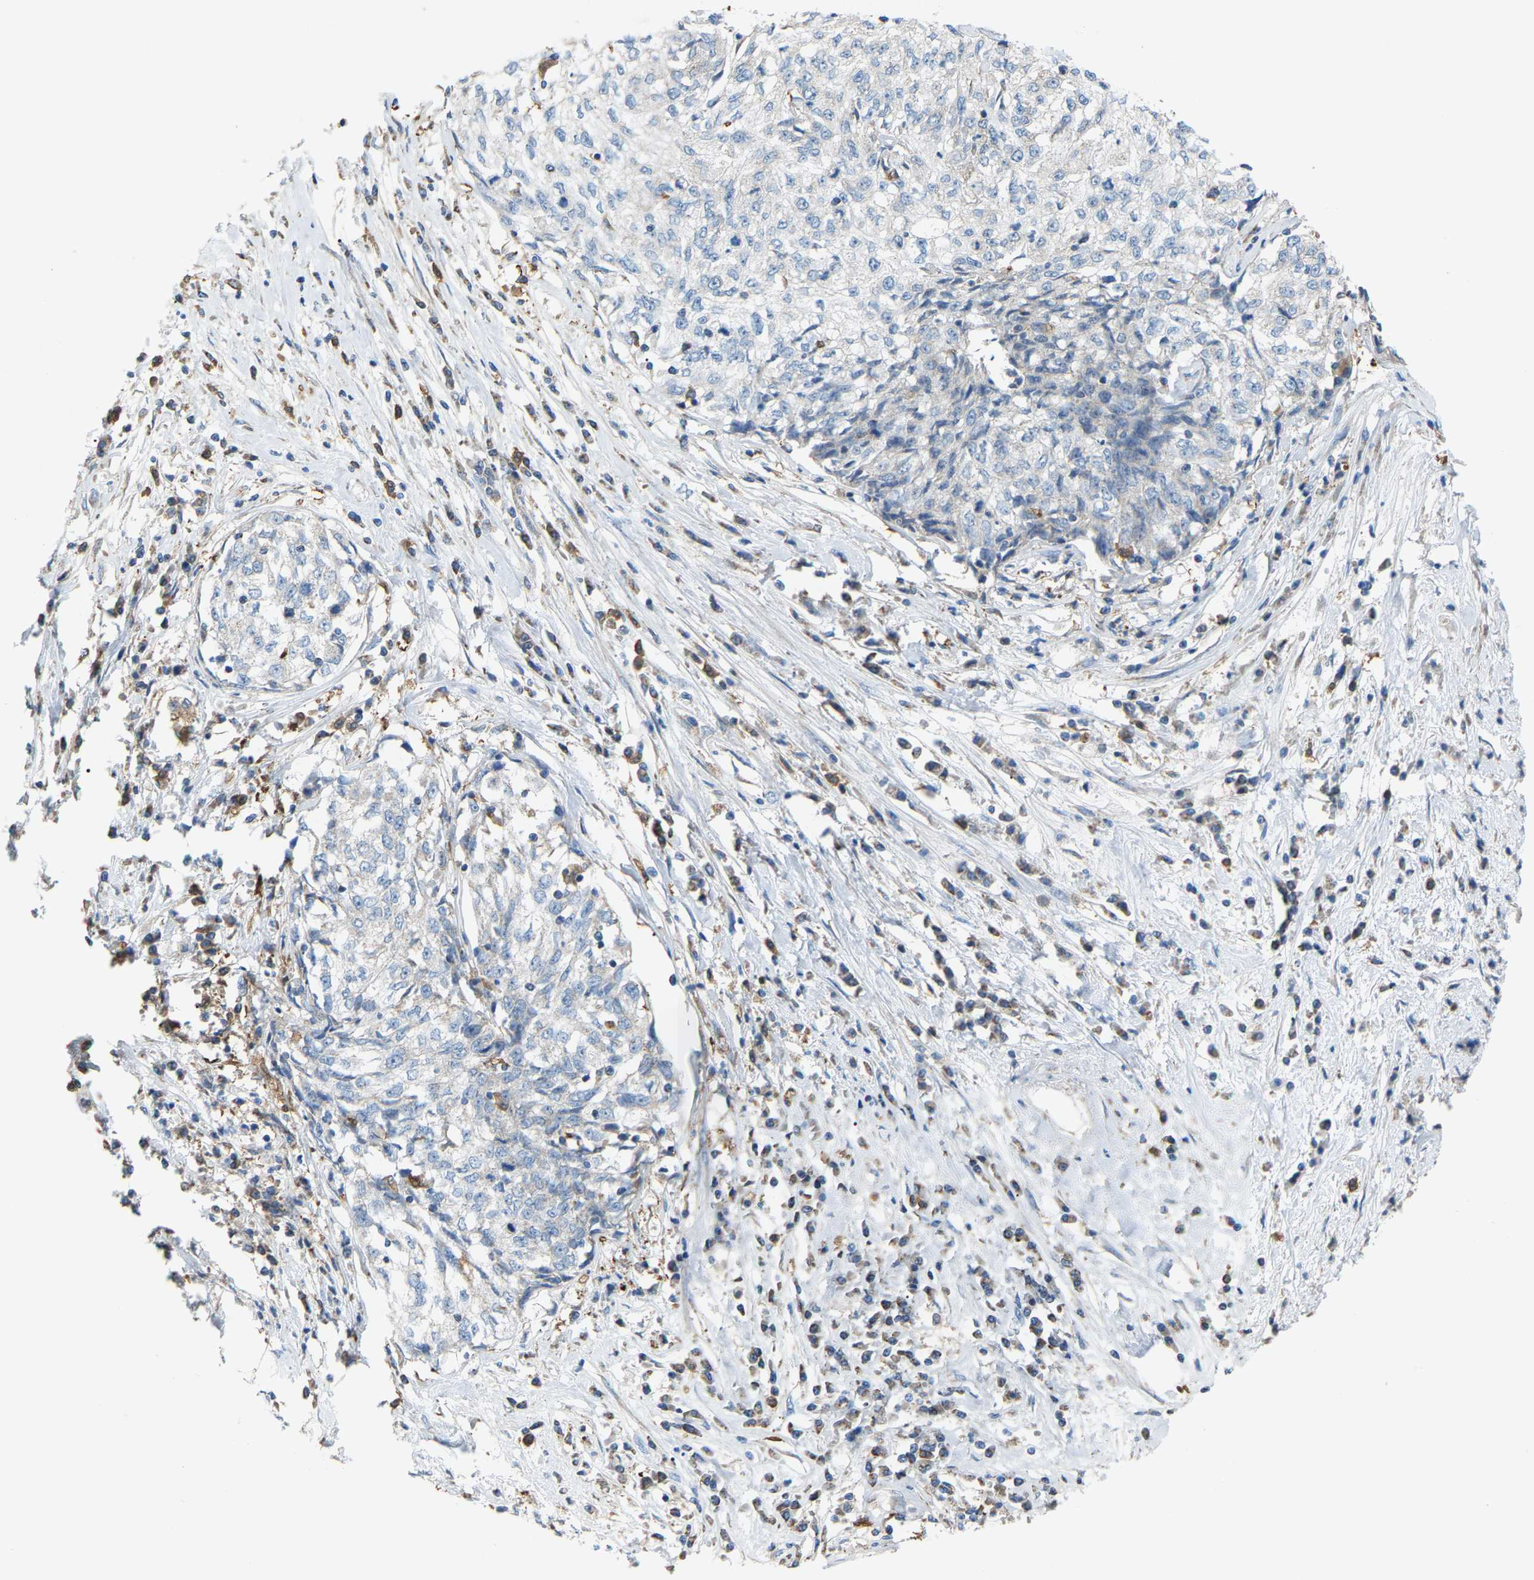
{"staining": {"intensity": "negative", "quantity": "none", "location": "none"}, "tissue": "cervical cancer", "cell_type": "Tumor cells", "image_type": "cancer", "snomed": [{"axis": "morphology", "description": "Squamous cell carcinoma, NOS"}, {"axis": "topography", "description": "Cervix"}], "caption": "The immunohistochemistry image has no significant expression in tumor cells of cervical cancer (squamous cell carcinoma) tissue.", "gene": "CROT", "patient": {"sex": "female", "age": 57}}